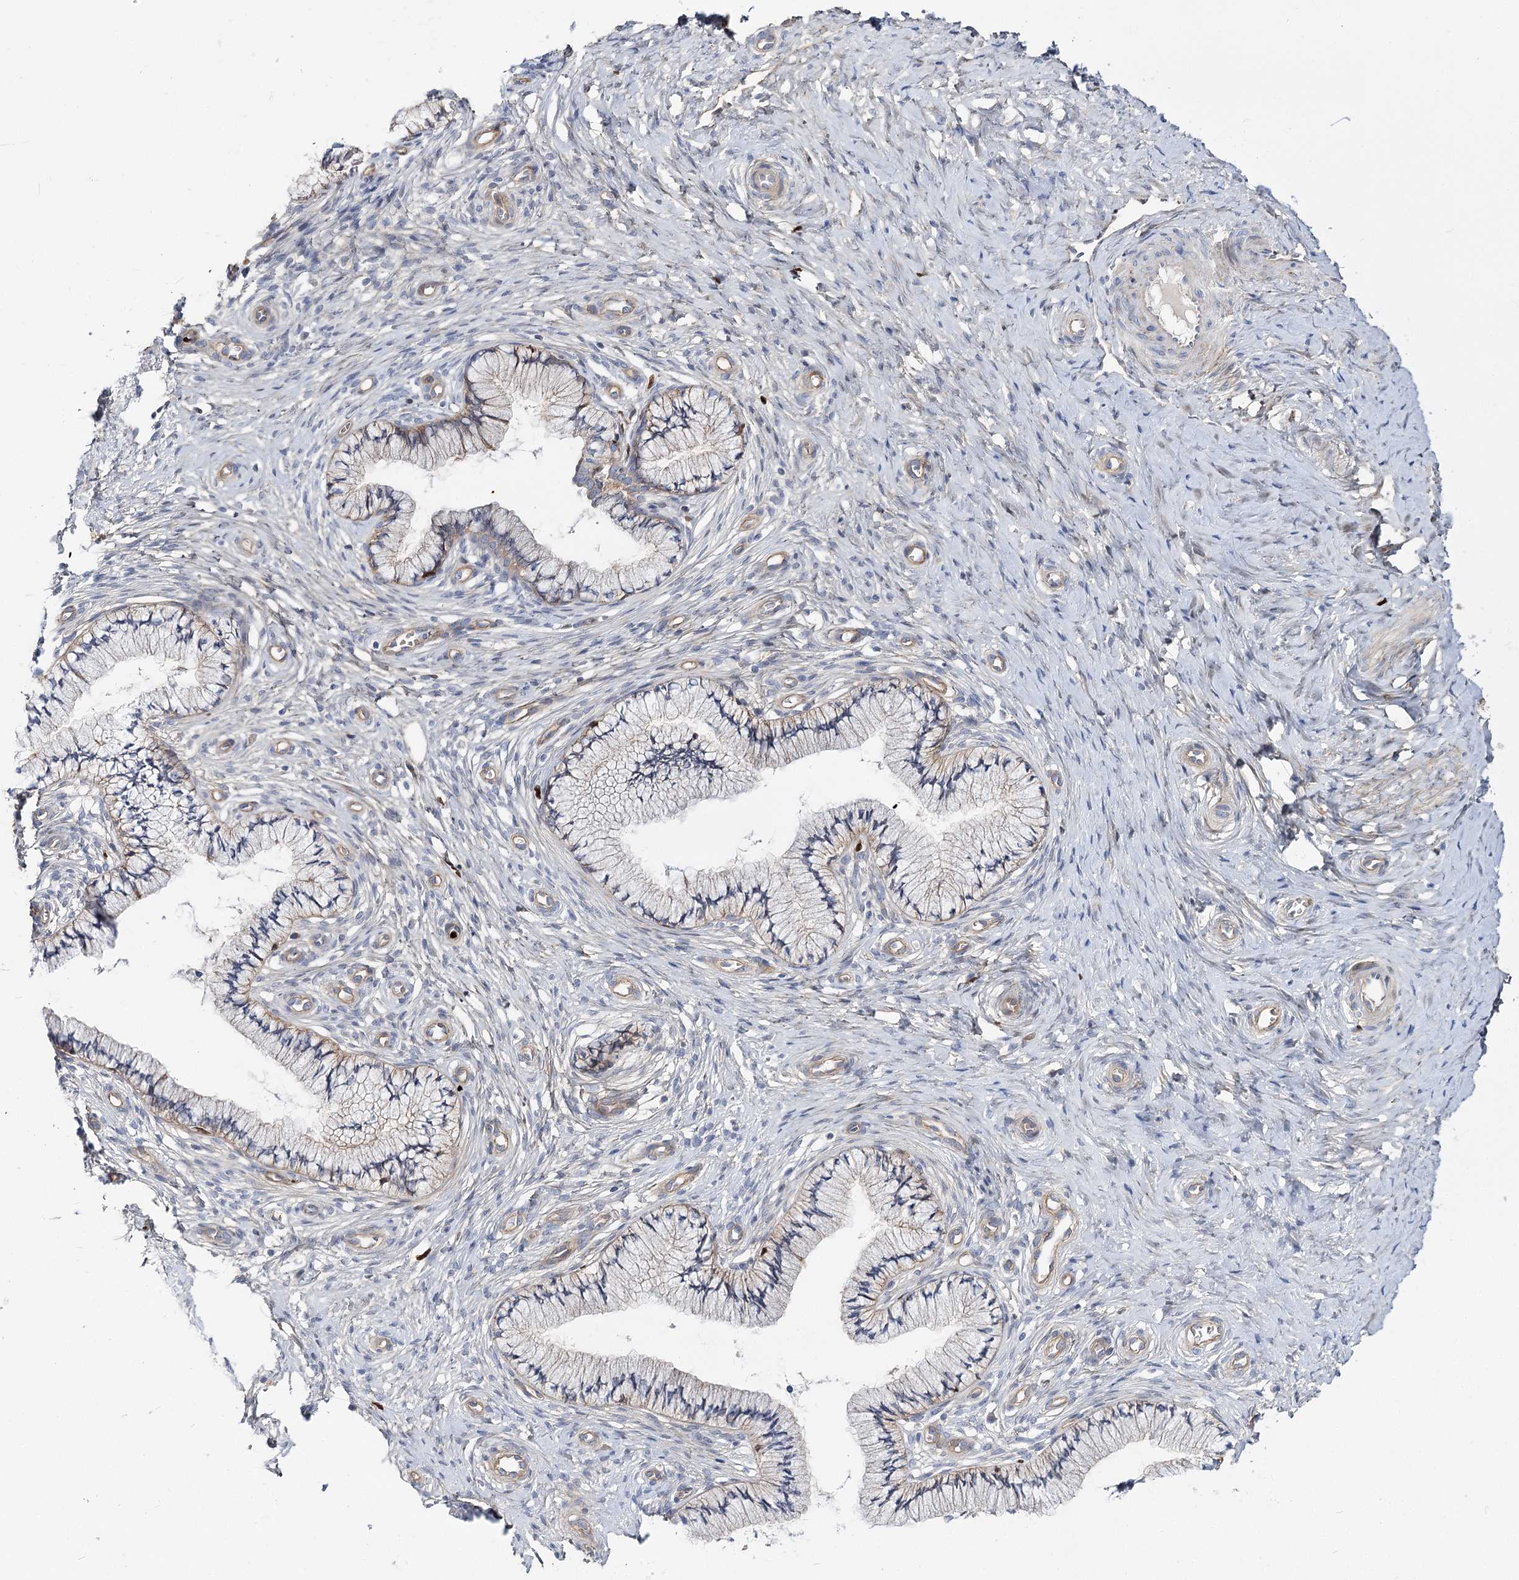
{"staining": {"intensity": "weak", "quantity": "25%-75%", "location": "cytoplasmic/membranous"}, "tissue": "cervix", "cell_type": "Glandular cells", "image_type": "normal", "snomed": [{"axis": "morphology", "description": "Normal tissue, NOS"}, {"axis": "topography", "description": "Cervix"}], "caption": "Protein staining exhibits weak cytoplasmic/membranous positivity in approximately 25%-75% of glandular cells in unremarkable cervix. (DAB (3,3'-diaminobenzidine) IHC, brown staining for protein, blue staining for nuclei).", "gene": "C11orf52", "patient": {"sex": "female", "age": 36}}